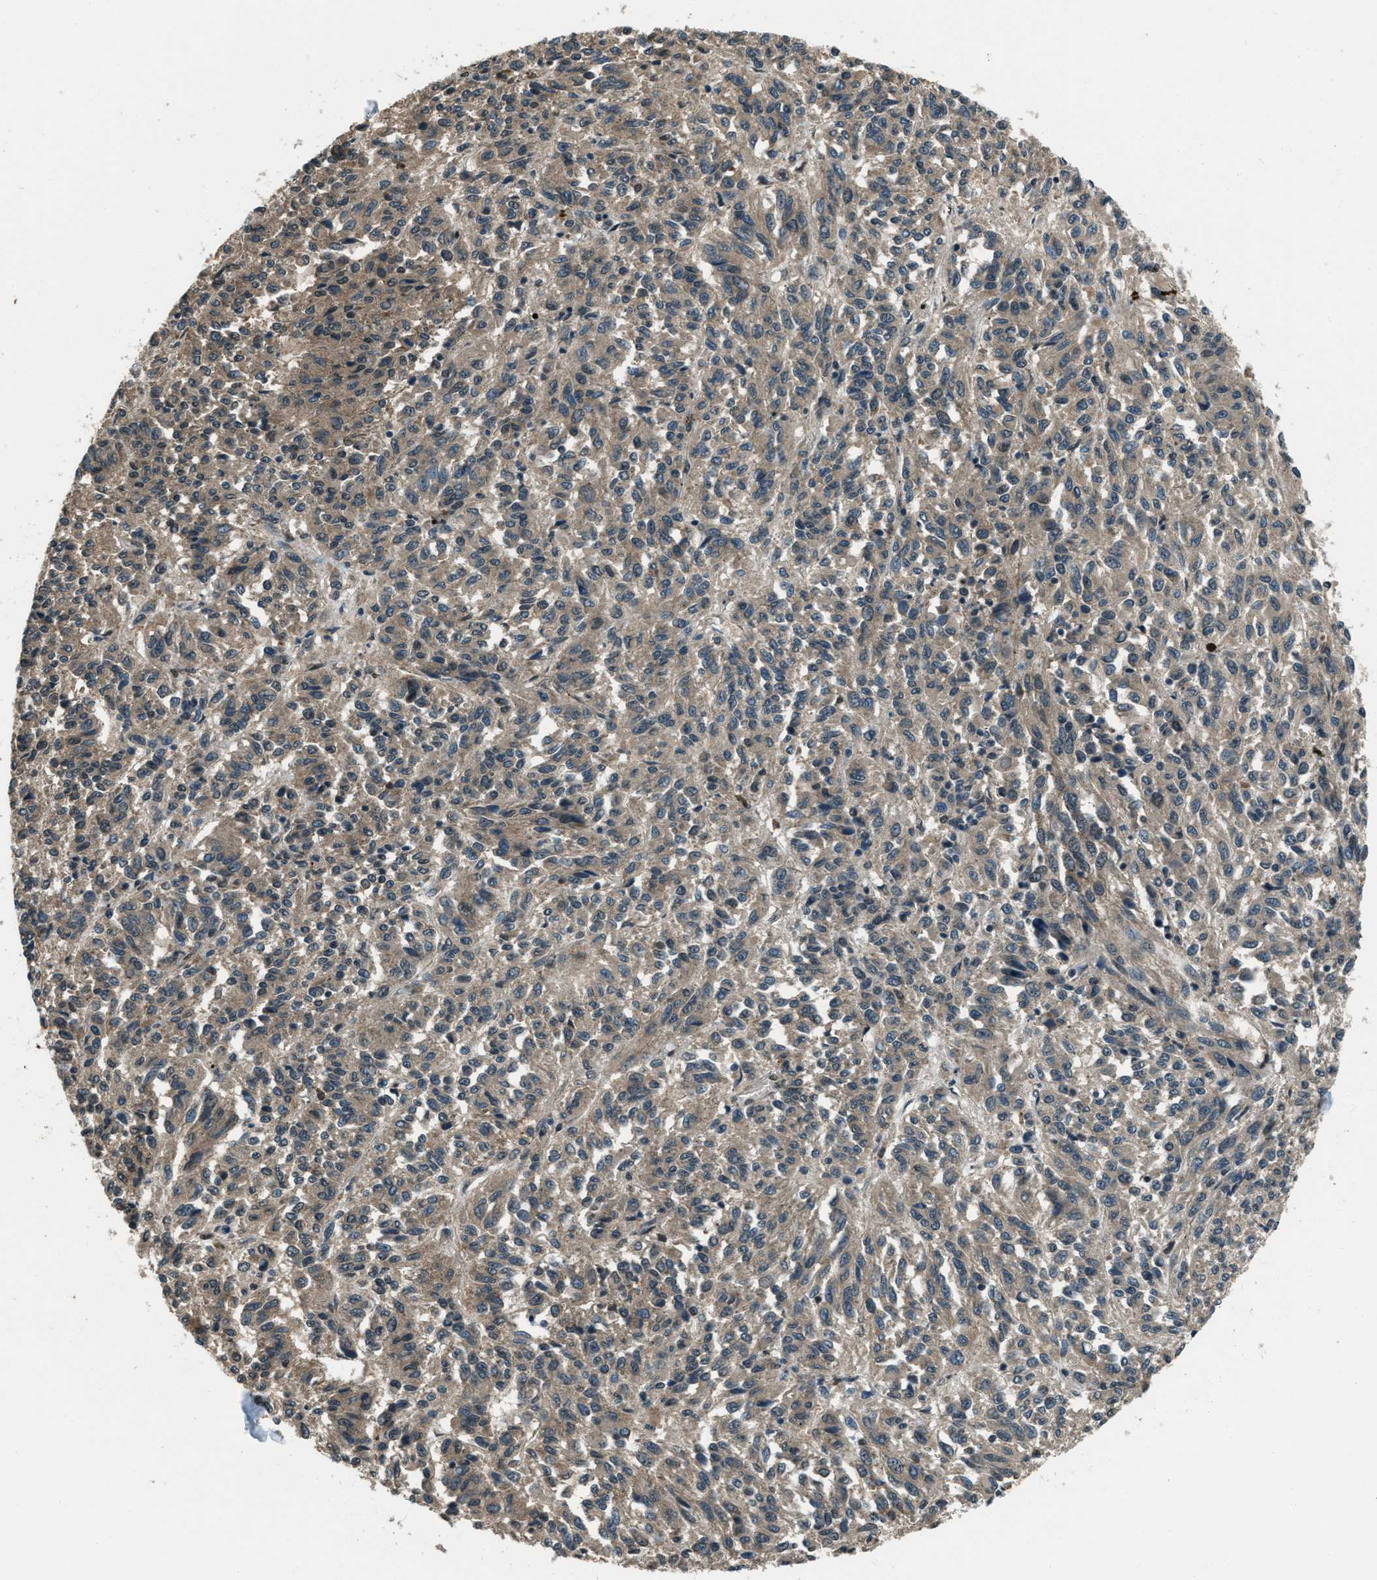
{"staining": {"intensity": "moderate", "quantity": "25%-75%", "location": "cytoplasmic/membranous"}, "tissue": "melanoma", "cell_type": "Tumor cells", "image_type": "cancer", "snomed": [{"axis": "morphology", "description": "Malignant melanoma, Metastatic site"}, {"axis": "topography", "description": "Lung"}], "caption": "This histopathology image demonstrates IHC staining of melanoma, with medium moderate cytoplasmic/membranous staining in about 25%-75% of tumor cells.", "gene": "SVIL", "patient": {"sex": "male", "age": 64}}